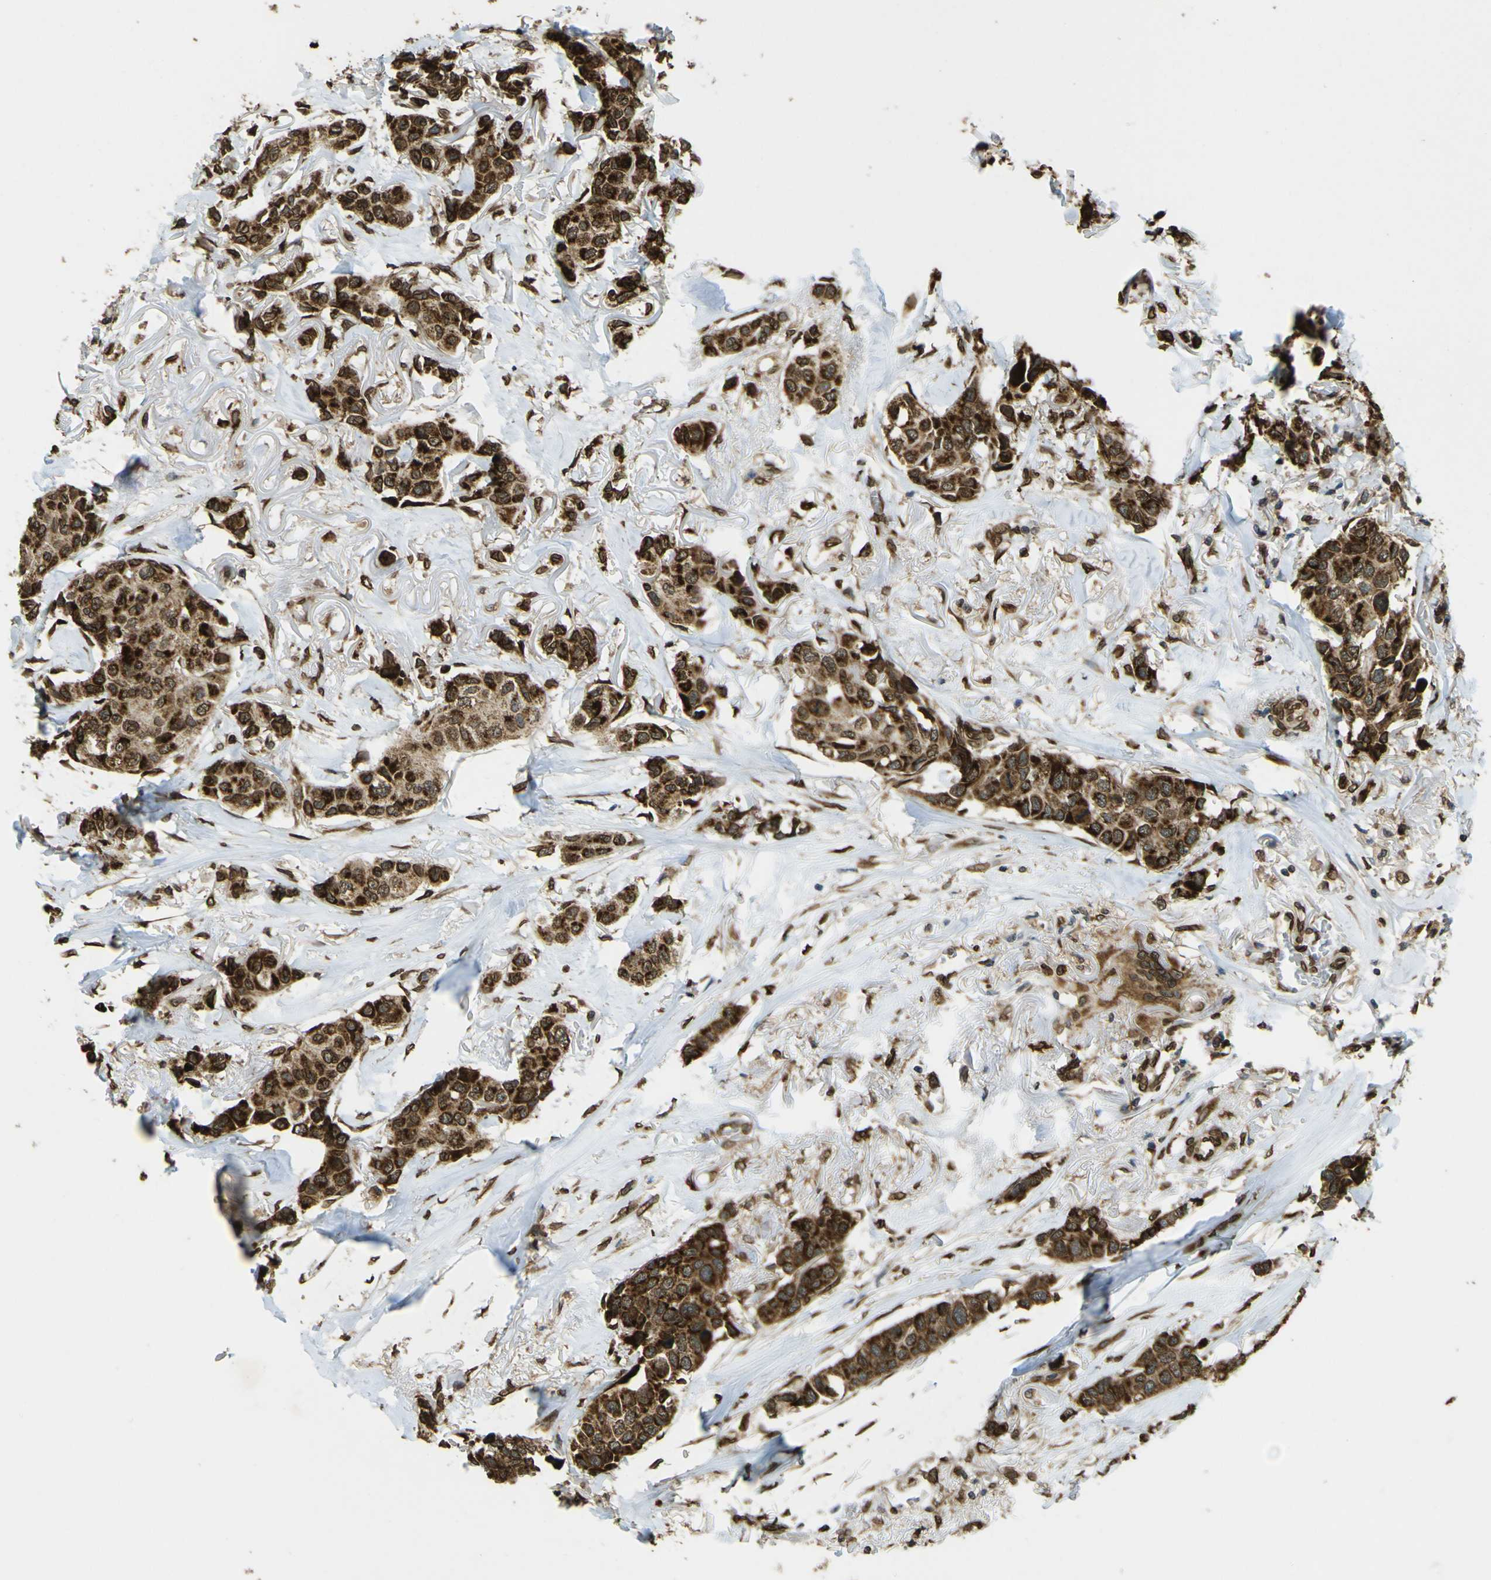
{"staining": {"intensity": "strong", "quantity": ">75%", "location": "cytoplasmic/membranous"}, "tissue": "breast cancer", "cell_type": "Tumor cells", "image_type": "cancer", "snomed": [{"axis": "morphology", "description": "Duct carcinoma"}, {"axis": "topography", "description": "Breast"}], "caption": "The immunohistochemical stain labels strong cytoplasmic/membranous staining in tumor cells of intraductal carcinoma (breast) tissue. The staining was performed using DAB to visualize the protein expression in brown, while the nuclei were stained in blue with hematoxylin (Magnification: 20x).", "gene": "GALNT1", "patient": {"sex": "female", "age": 80}}